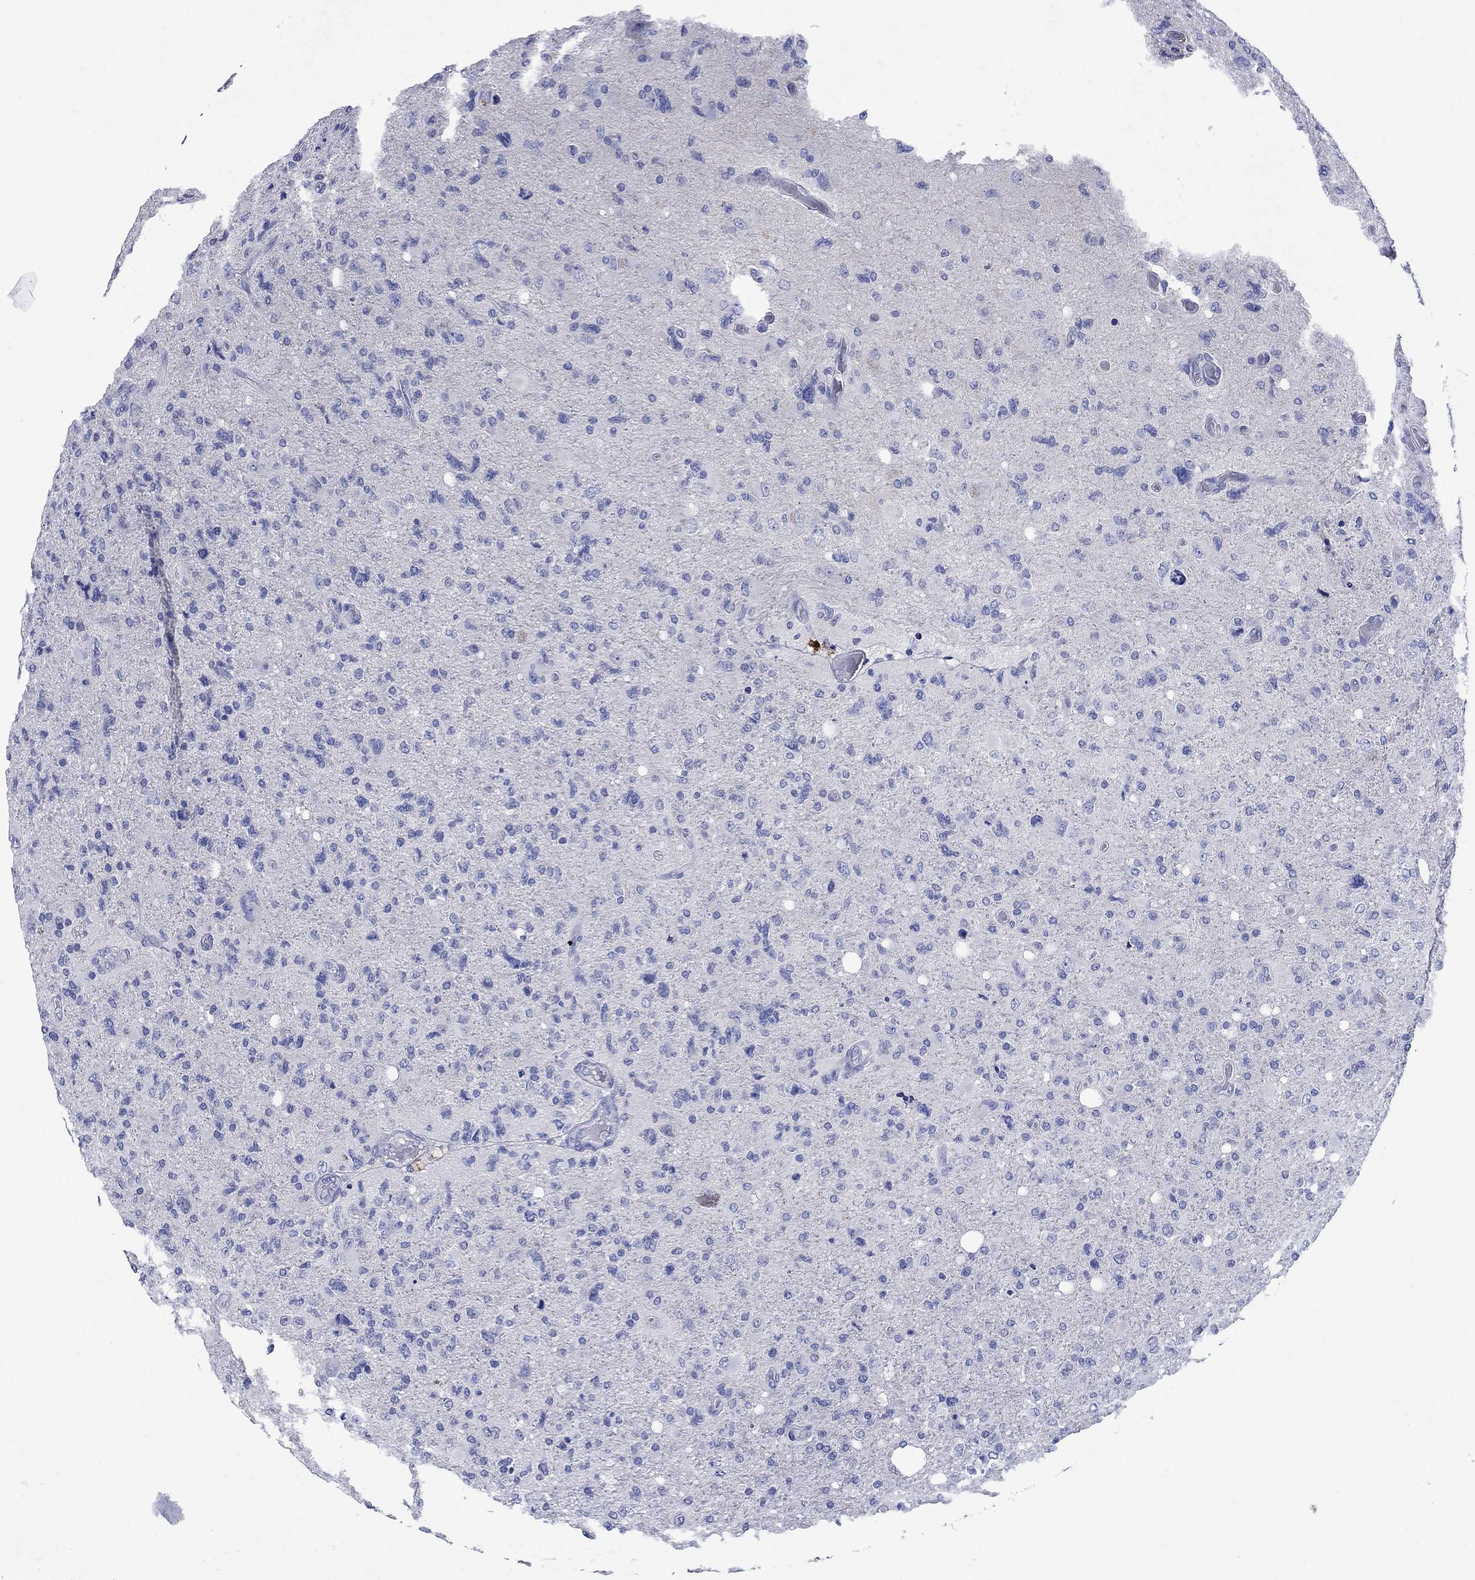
{"staining": {"intensity": "negative", "quantity": "none", "location": "none"}, "tissue": "glioma", "cell_type": "Tumor cells", "image_type": "cancer", "snomed": [{"axis": "morphology", "description": "Glioma, malignant, High grade"}, {"axis": "topography", "description": "Cerebral cortex"}], "caption": "Tumor cells show no significant protein positivity in malignant glioma (high-grade). (Stains: DAB immunohistochemistry (IHC) with hematoxylin counter stain, Microscopy: brightfield microscopy at high magnification).", "gene": "SULT2B1", "patient": {"sex": "male", "age": 70}}